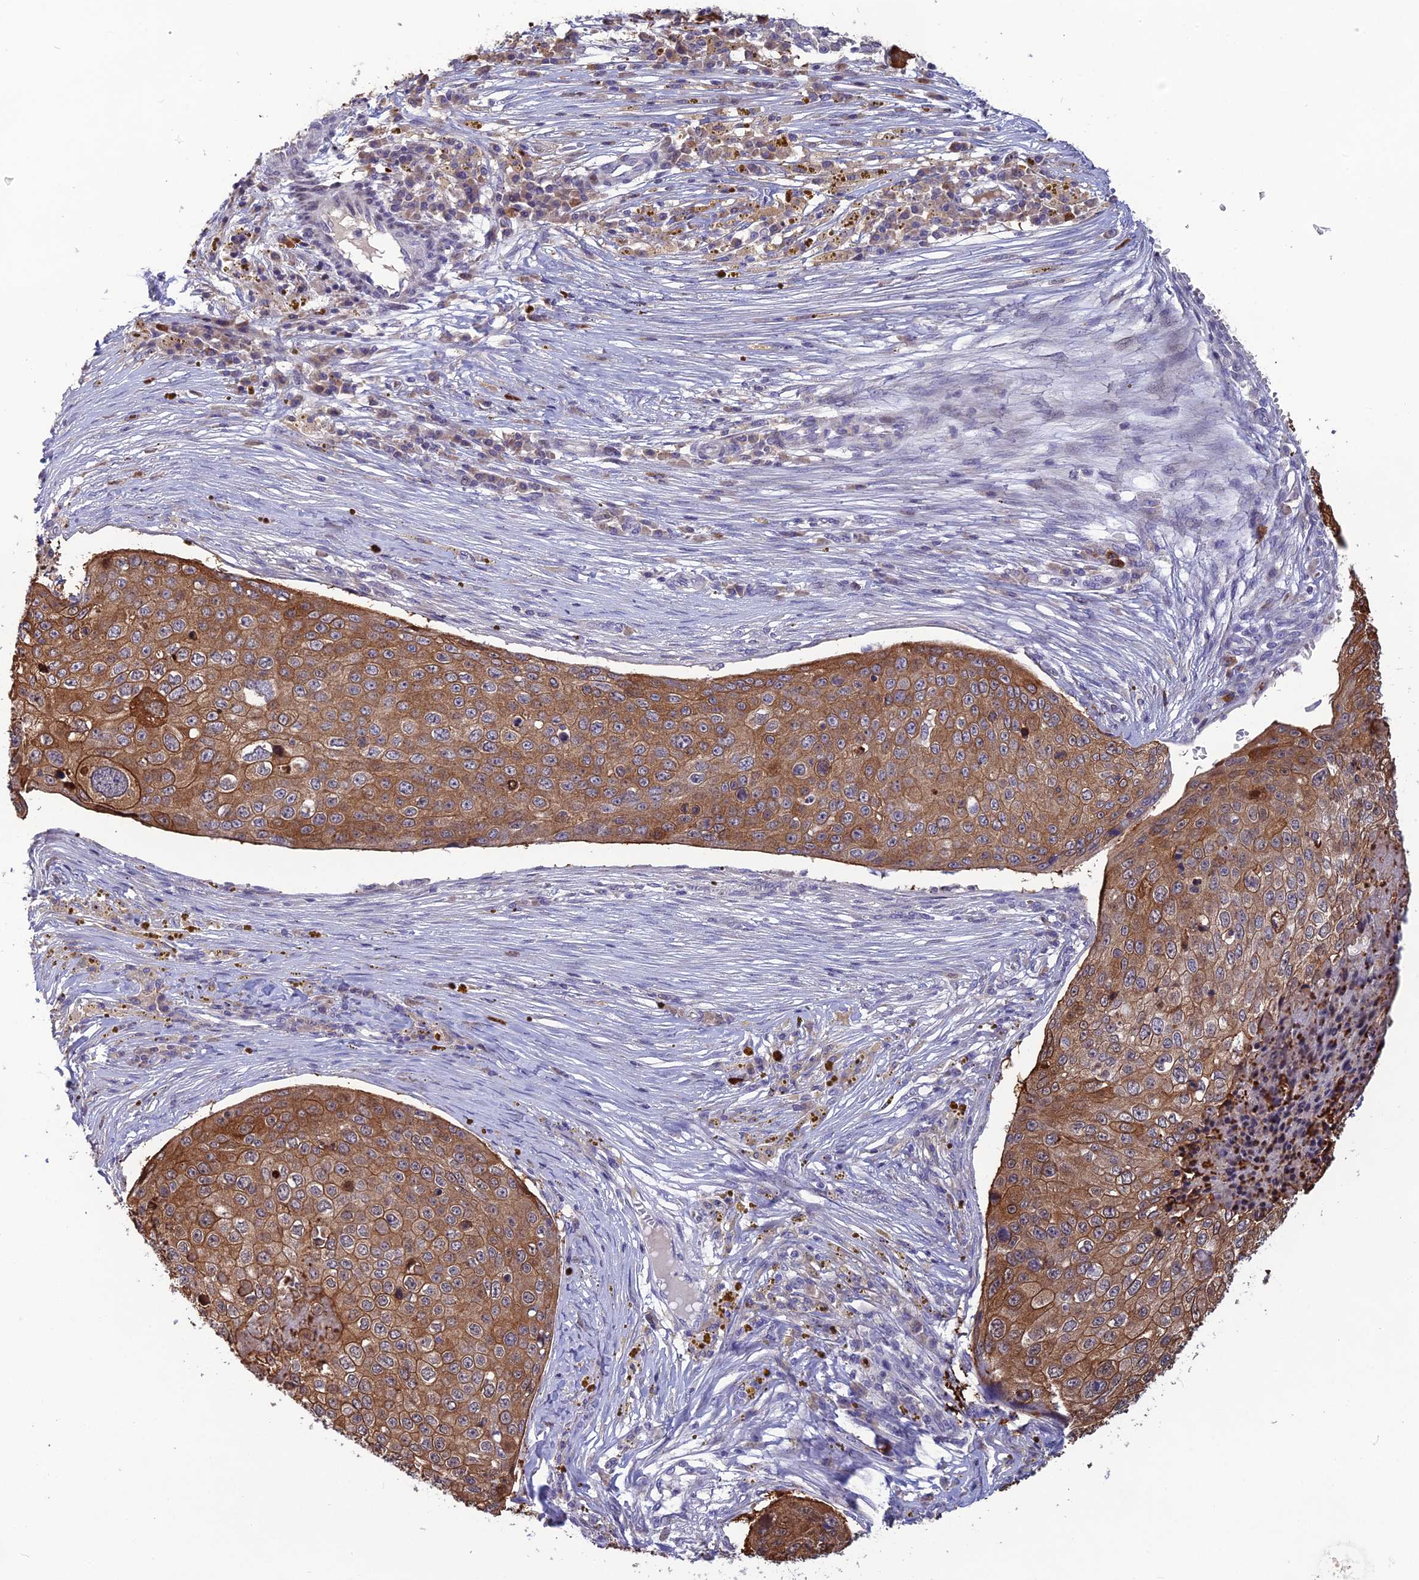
{"staining": {"intensity": "moderate", "quantity": ">75%", "location": "cytoplasmic/membranous,nuclear"}, "tissue": "skin cancer", "cell_type": "Tumor cells", "image_type": "cancer", "snomed": [{"axis": "morphology", "description": "Squamous cell carcinoma, NOS"}, {"axis": "topography", "description": "Skin"}], "caption": "This histopathology image exhibits IHC staining of human skin squamous cell carcinoma, with medium moderate cytoplasmic/membranous and nuclear expression in approximately >75% of tumor cells.", "gene": "TMEM134", "patient": {"sex": "male", "age": 71}}